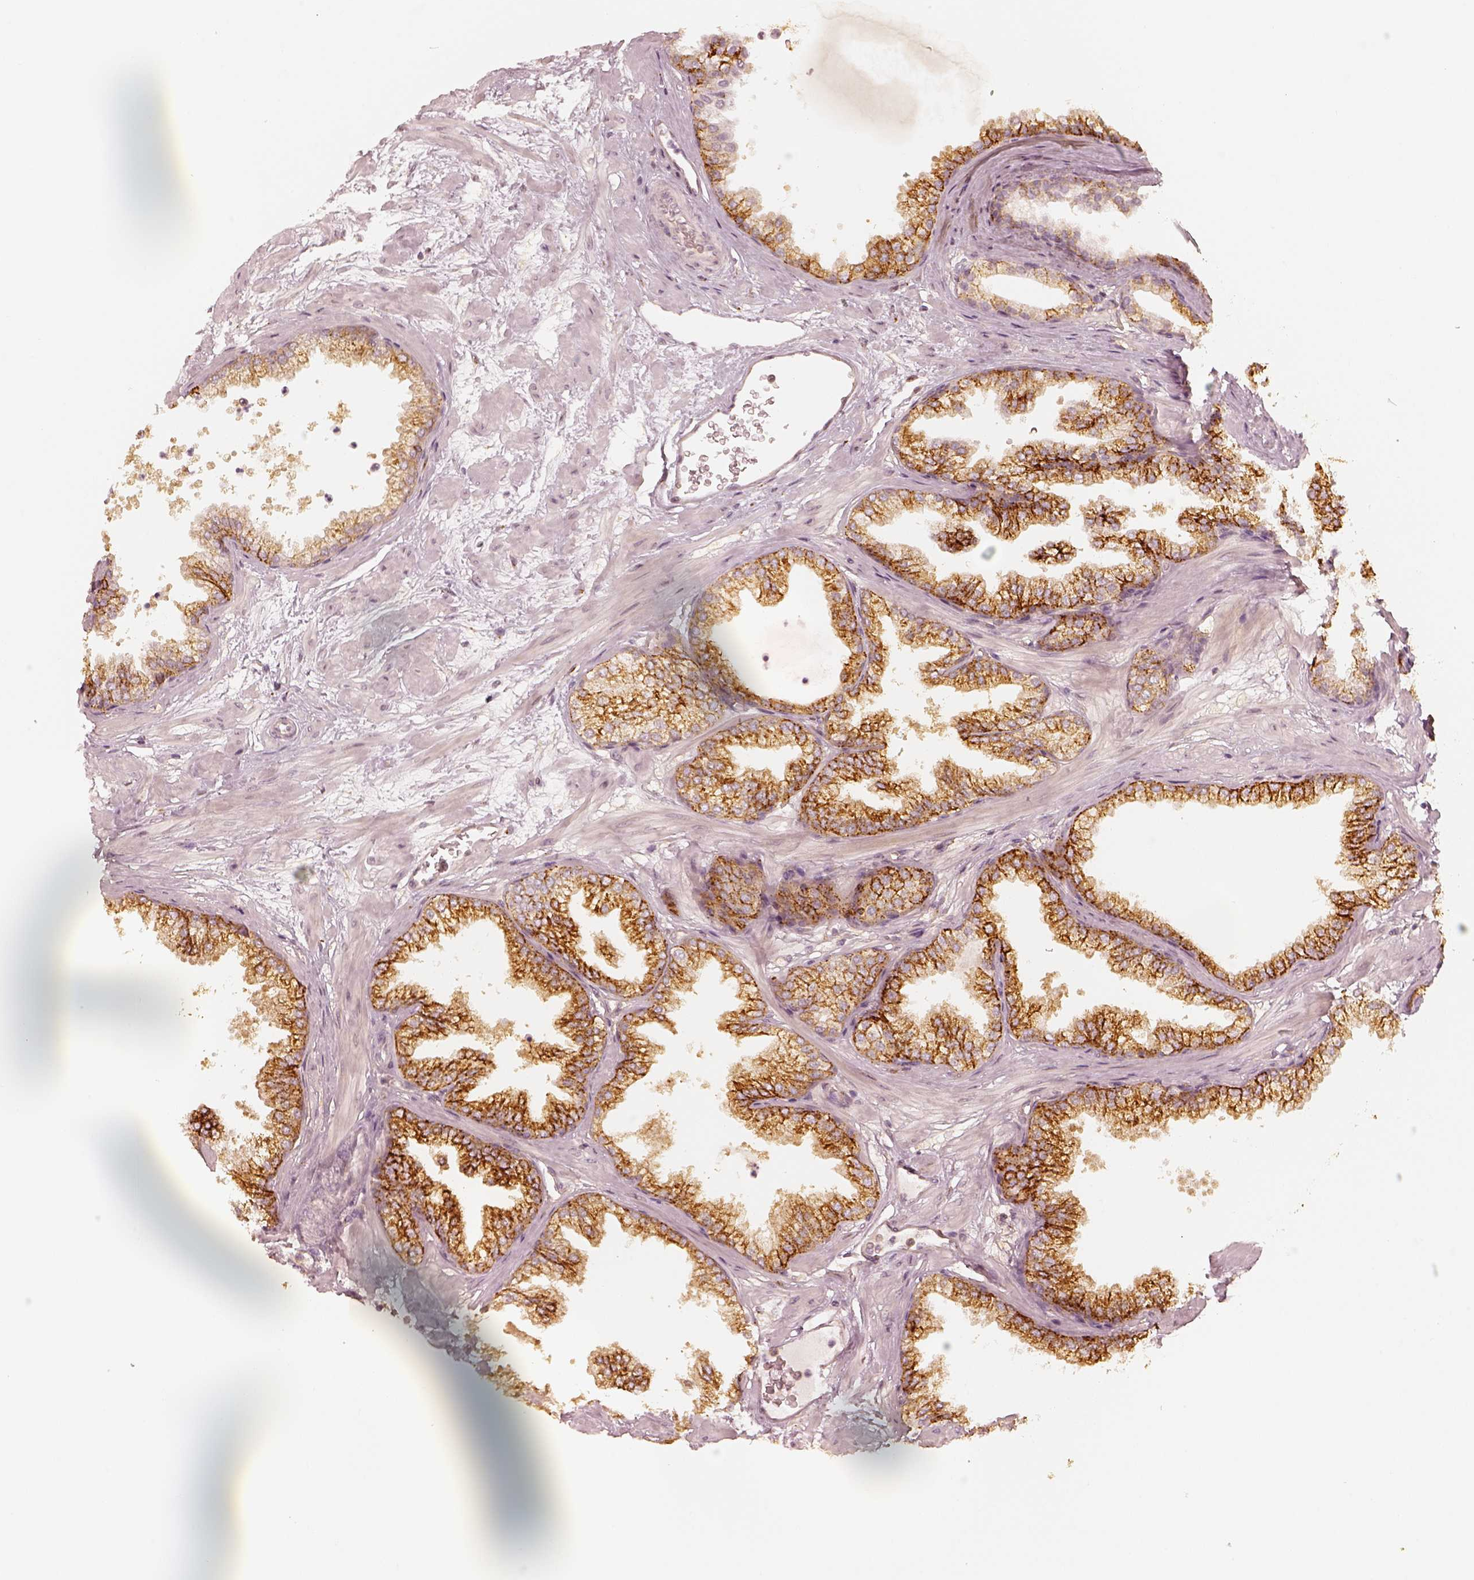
{"staining": {"intensity": "strong", "quantity": "25%-75%", "location": "cytoplasmic/membranous"}, "tissue": "prostate", "cell_type": "Glandular cells", "image_type": "normal", "snomed": [{"axis": "morphology", "description": "Normal tissue, NOS"}, {"axis": "topography", "description": "Prostate"}], "caption": "A brown stain highlights strong cytoplasmic/membranous positivity of a protein in glandular cells of normal prostate.", "gene": "GORASP2", "patient": {"sex": "male", "age": 37}}